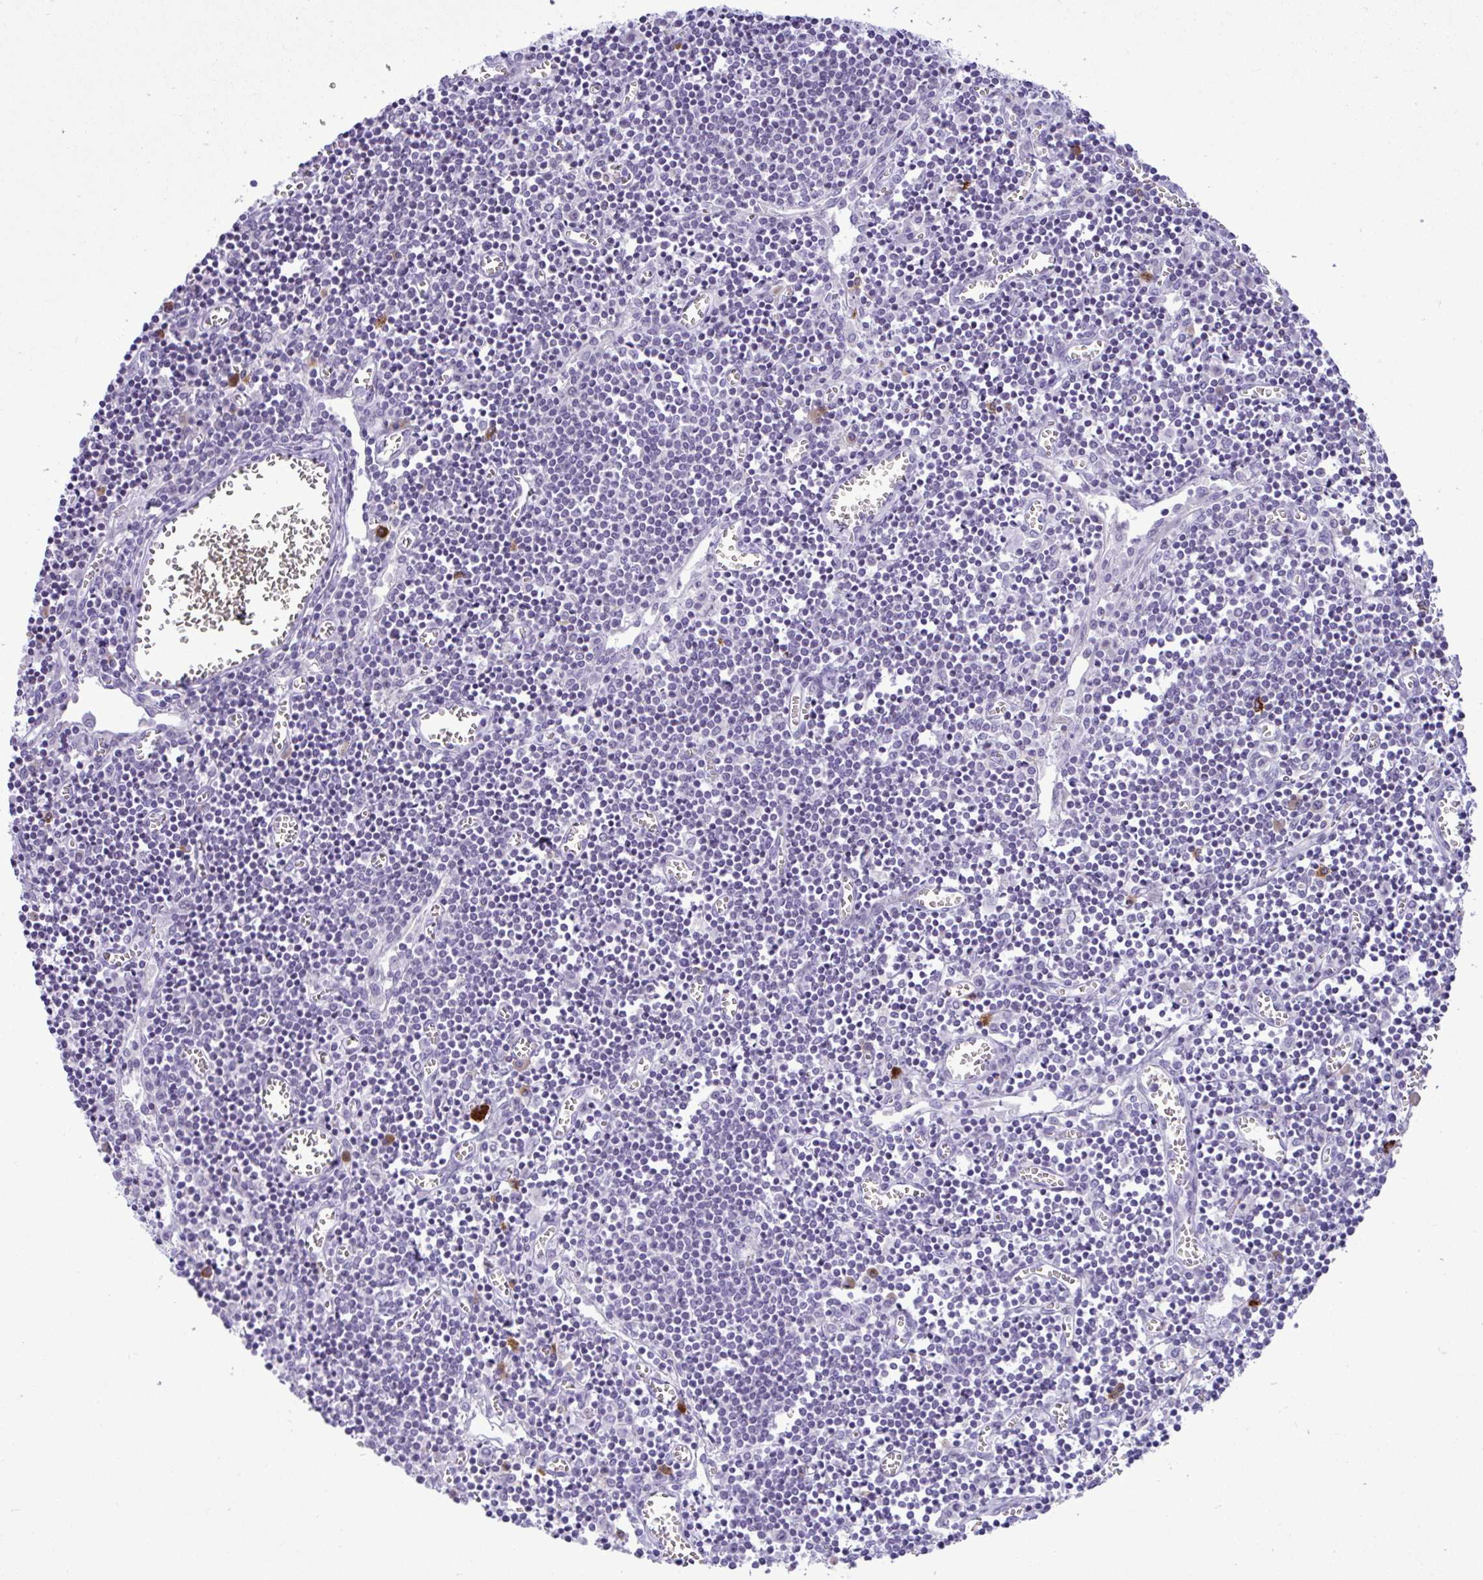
{"staining": {"intensity": "negative", "quantity": "none", "location": "none"}, "tissue": "lymph node", "cell_type": "Germinal center cells", "image_type": "normal", "snomed": [{"axis": "morphology", "description": "Normal tissue, NOS"}, {"axis": "topography", "description": "Lymph node"}], "caption": "An image of human lymph node is negative for staining in germinal center cells. Nuclei are stained in blue.", "gene": "SPAG1", "patient": {"sex": "male", "age": 66}}